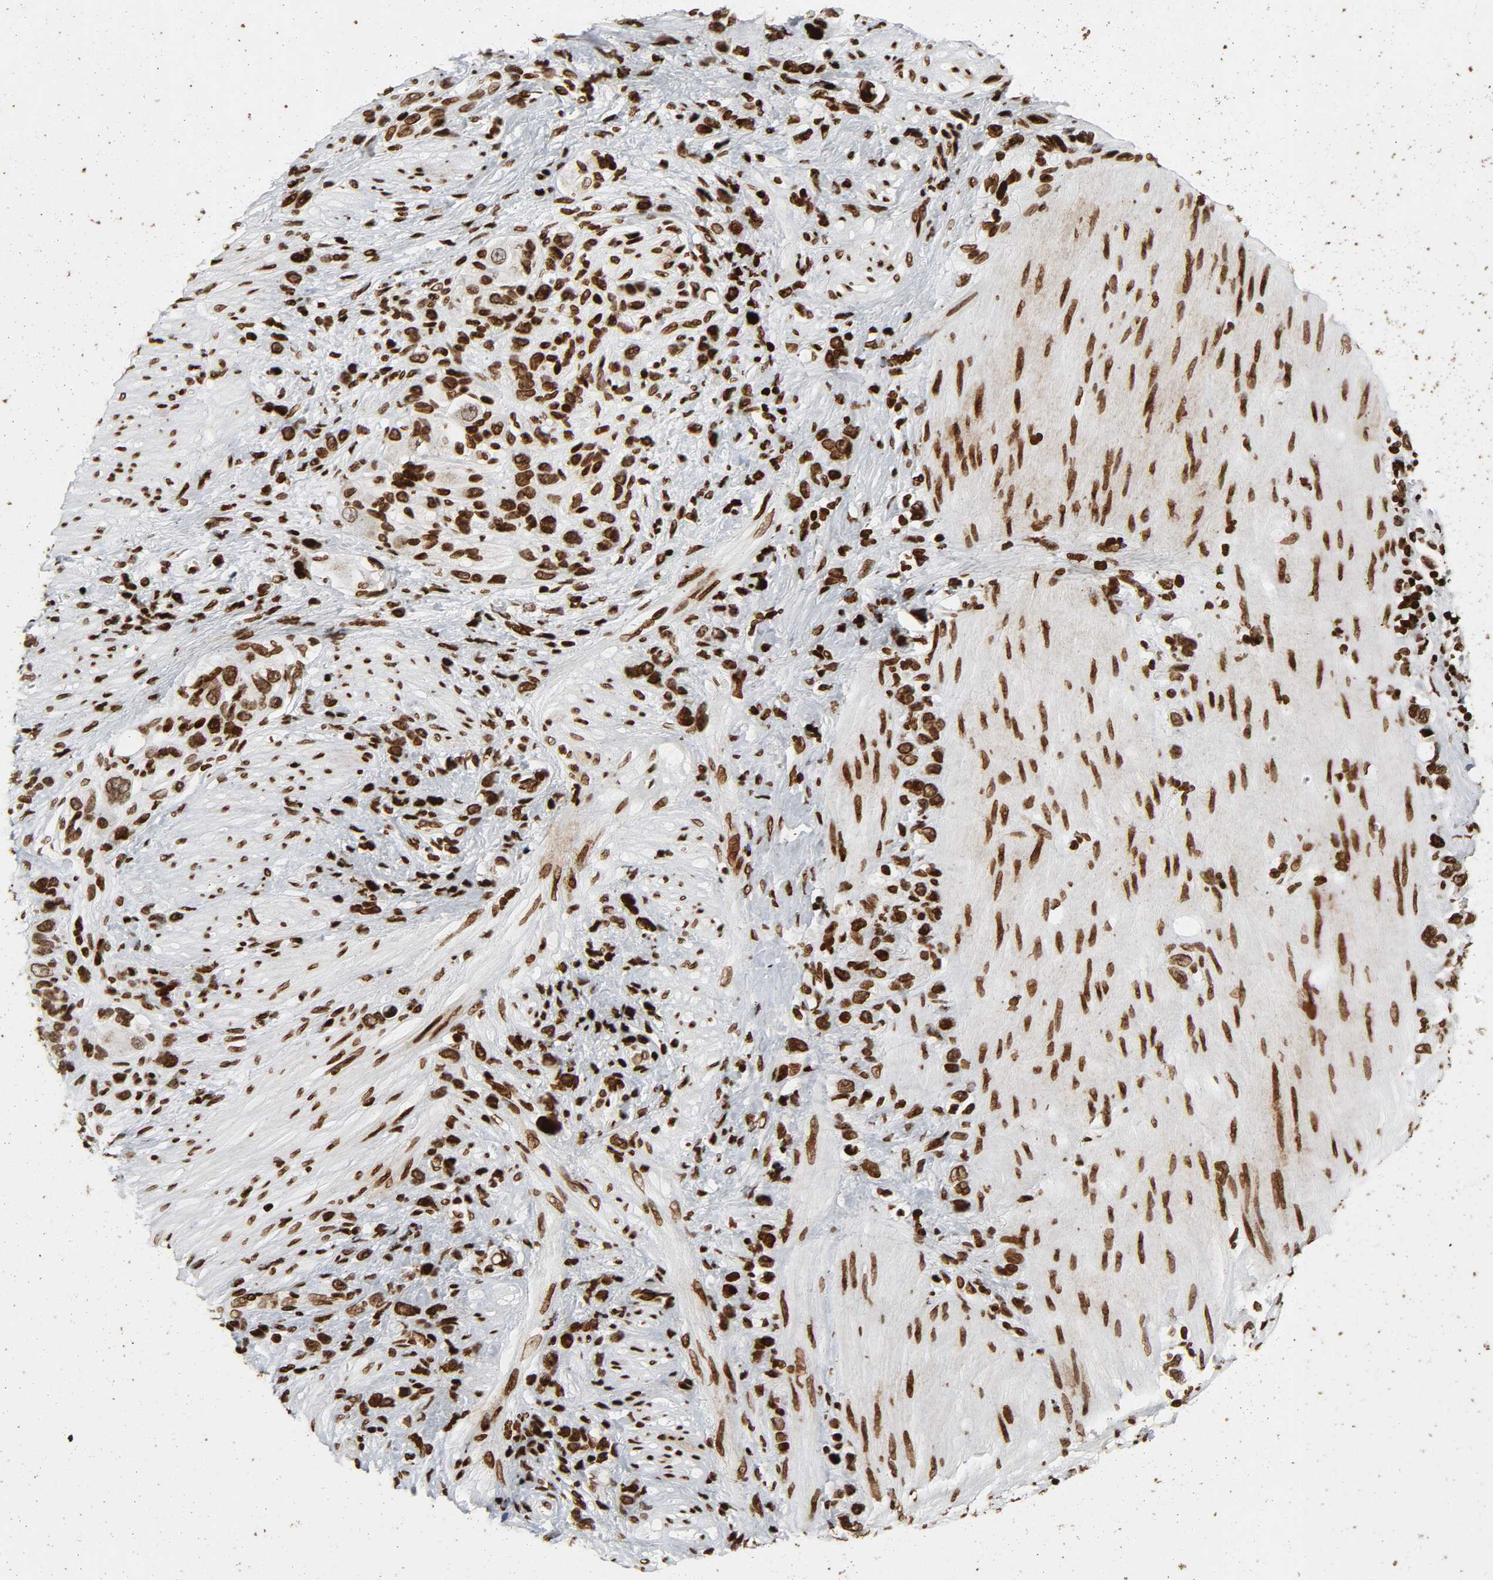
{"staining": {"intensity": "strong", "quantity": ">75%", "location": "nuclear"}, "tissue": "stomach cancer", "cell_type": "Tumor cells", "image_type": "cancer", "snomed": [{"axis": "morphology", "description": "Normal tissue, NOS"}, {"axis": "morphology", "description": "Adenocarcinoma, NOS"}, {"axis": "morphology", "description": "Adenocarcinoma, High grade"}, {"axis": "topography", "description": "Stomach, upper"}, {"axis": "topography", "description": "Stomach"}], "caption": "About >75% of tumor cells in human adenocarcinoma (high-grade) (stomach) demonstrate strong nuclear protein staining as visualized by brown immunohistochemical staining.", "gene": "RXRA", "patient": {"sex": "female", "age": 65}}